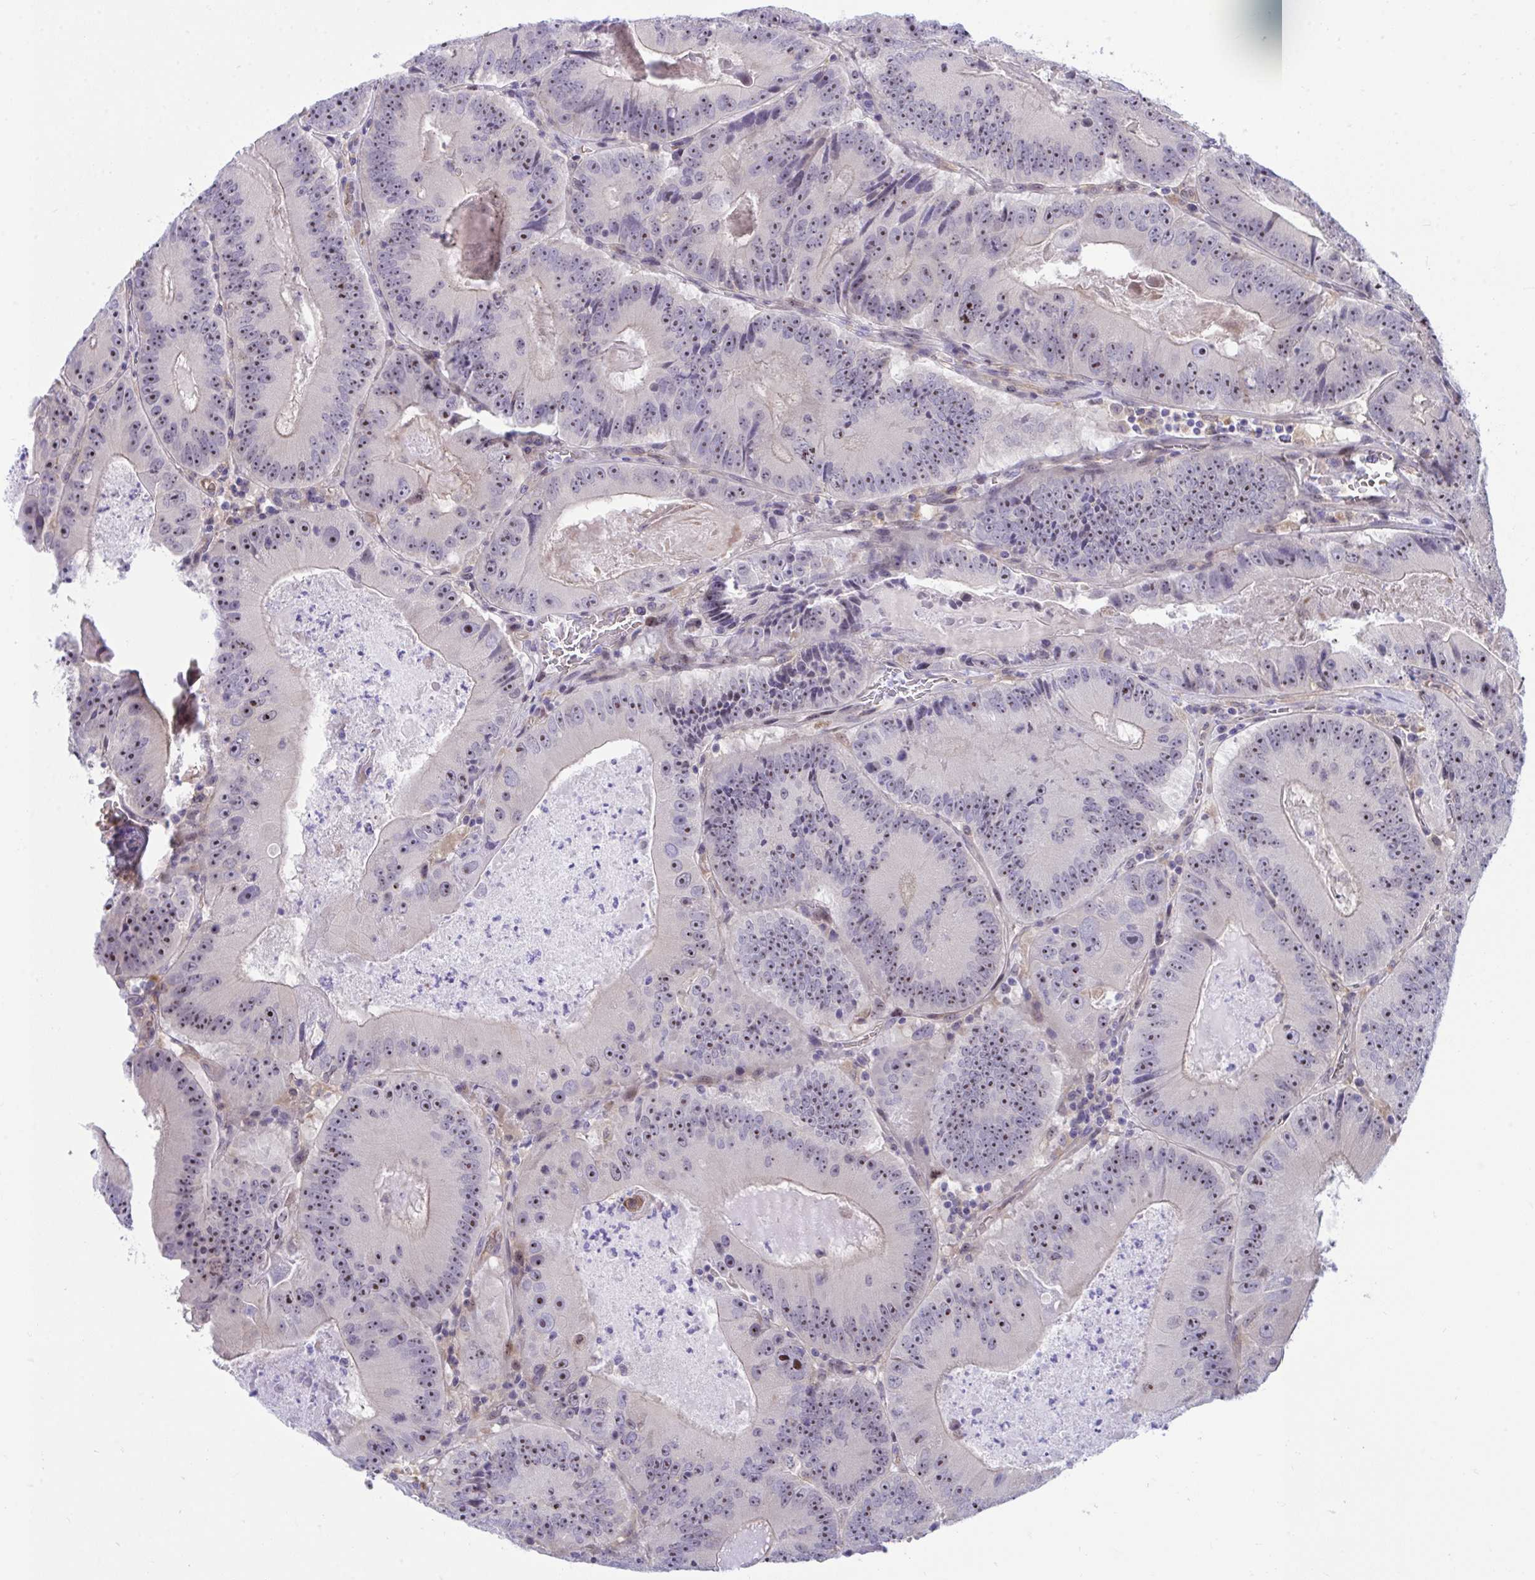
{"staining": {"intensity": "moderate", "quantity": ">75%", "location": "nuclear"}, "tissue": "colorectal cancer", "cell_type": "Tumor cells", "image_type": "cancer", "snomed": [{"axis": "morphology", "description": "Adenocarcinoma, NOS"}, {"axis": "topography", "description": "Colon"}], "caption": "Immunohistochemical staining of colorectal cancer (adenocarcinoma) exhibits medium levels of moderate nuclear positivity in about >75% of tumor cells. The staining is performed using DAB brown chromogen to label protein expression. The nuclei are counter-stained blue using hematoxylin.", "gene": "CENPQ", "patient": {"sex": "female", "age": 86}}